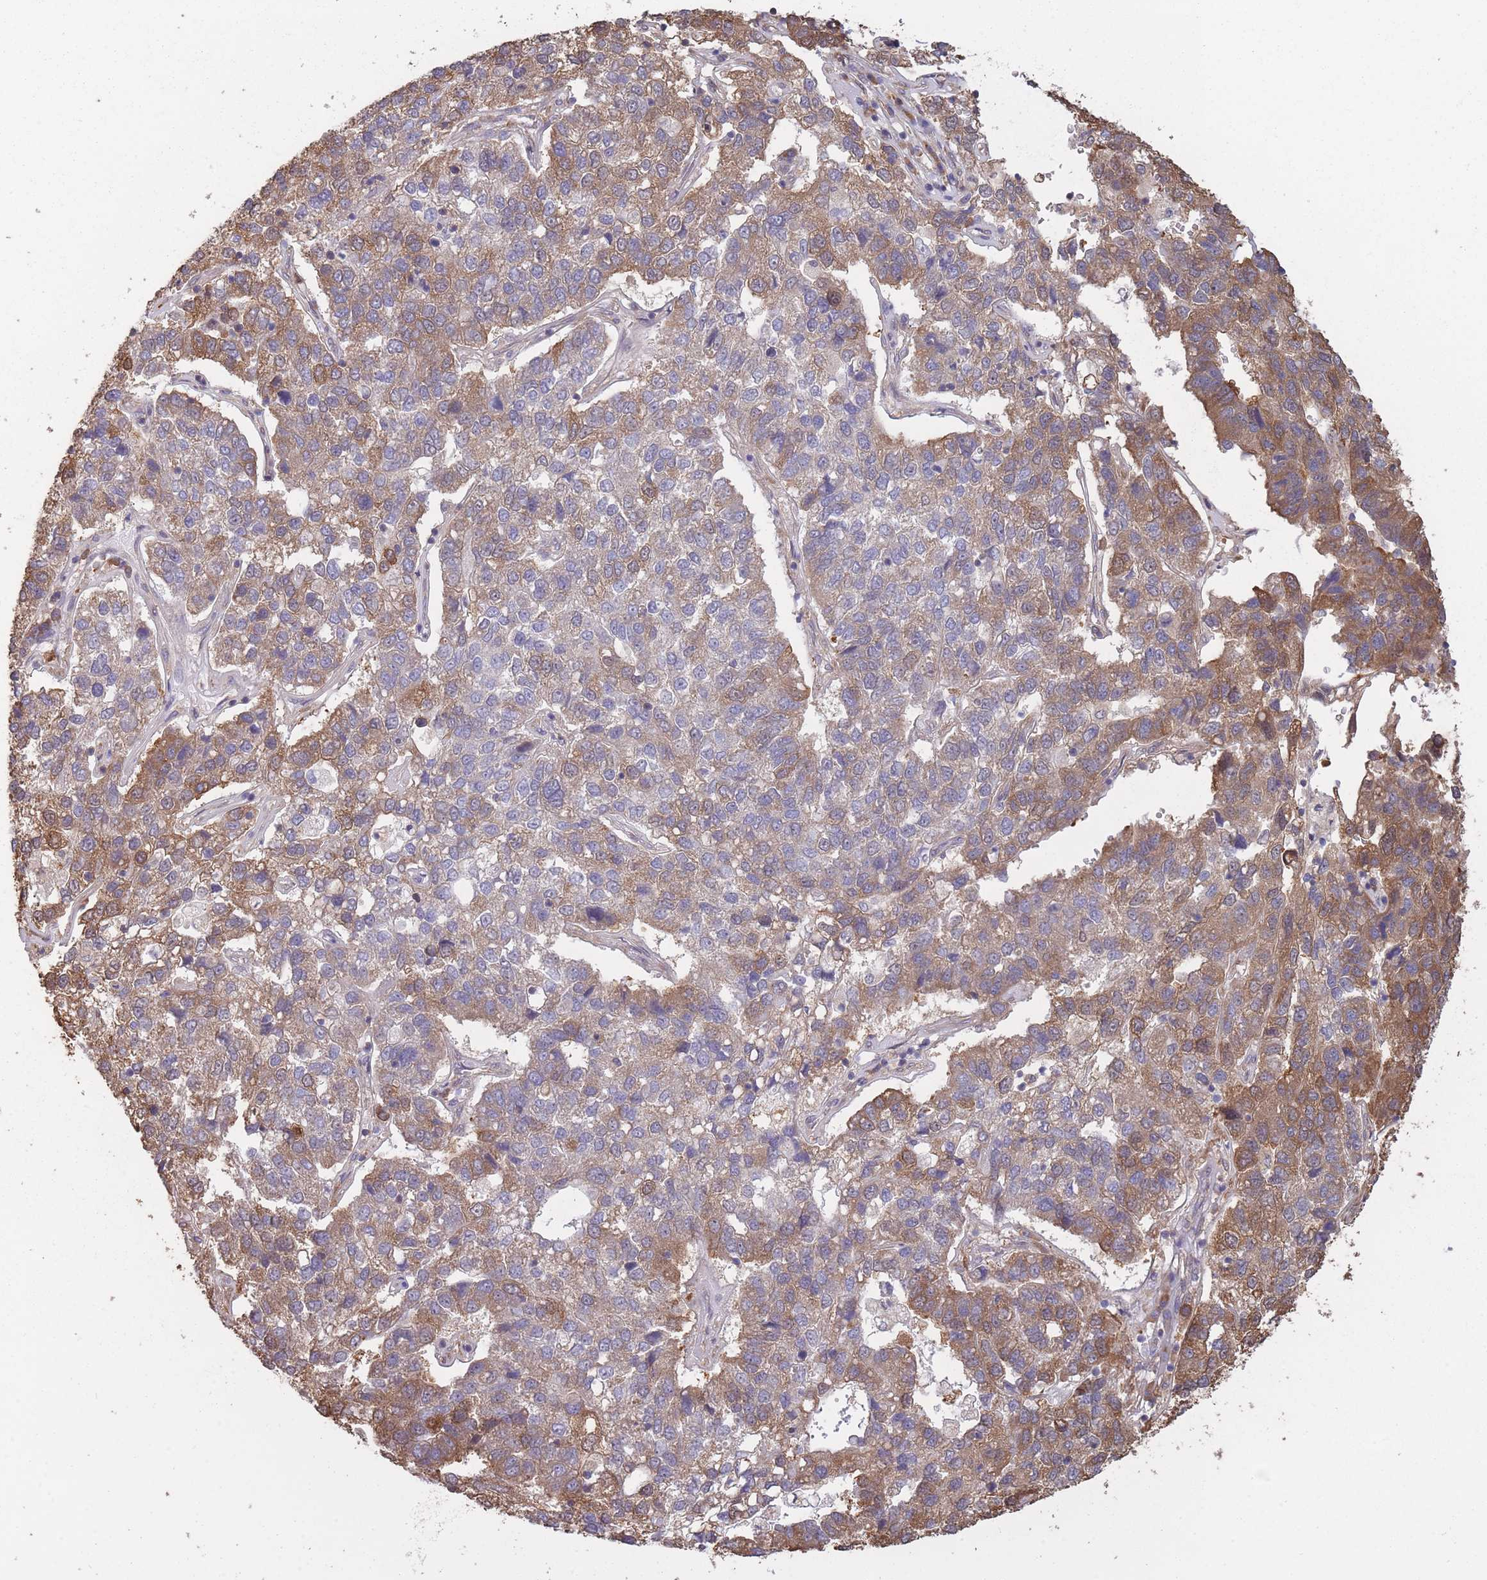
{"staining": {"intensity": "moderate", "quantity": "25%-75%", "location": "cytoplasmic/membranous"}, "tissue": "pancreatic cancer", "cell_type": "Tumor cells", "image_type": "cancer", "snomed": [{"axis": "morphology", "description": "Adenocarcinoma, NOS"}, {"axis": "topography", "description": "Pancreas"}], "caption": "Immunohistochemistry (IHC) micrograph of neoplastic tissue: human pancreatic cancer (adenocarcinoma) stained using immunohistochemistry exhibits medium levels of moderate protein expression localized specifically in the cytoplasmic/membranous of tumor cells, appearing as a cytoplasmic/membranous brown color.", "gene": "ARL13B", "patient": {"sex": "female", "age": 61}}